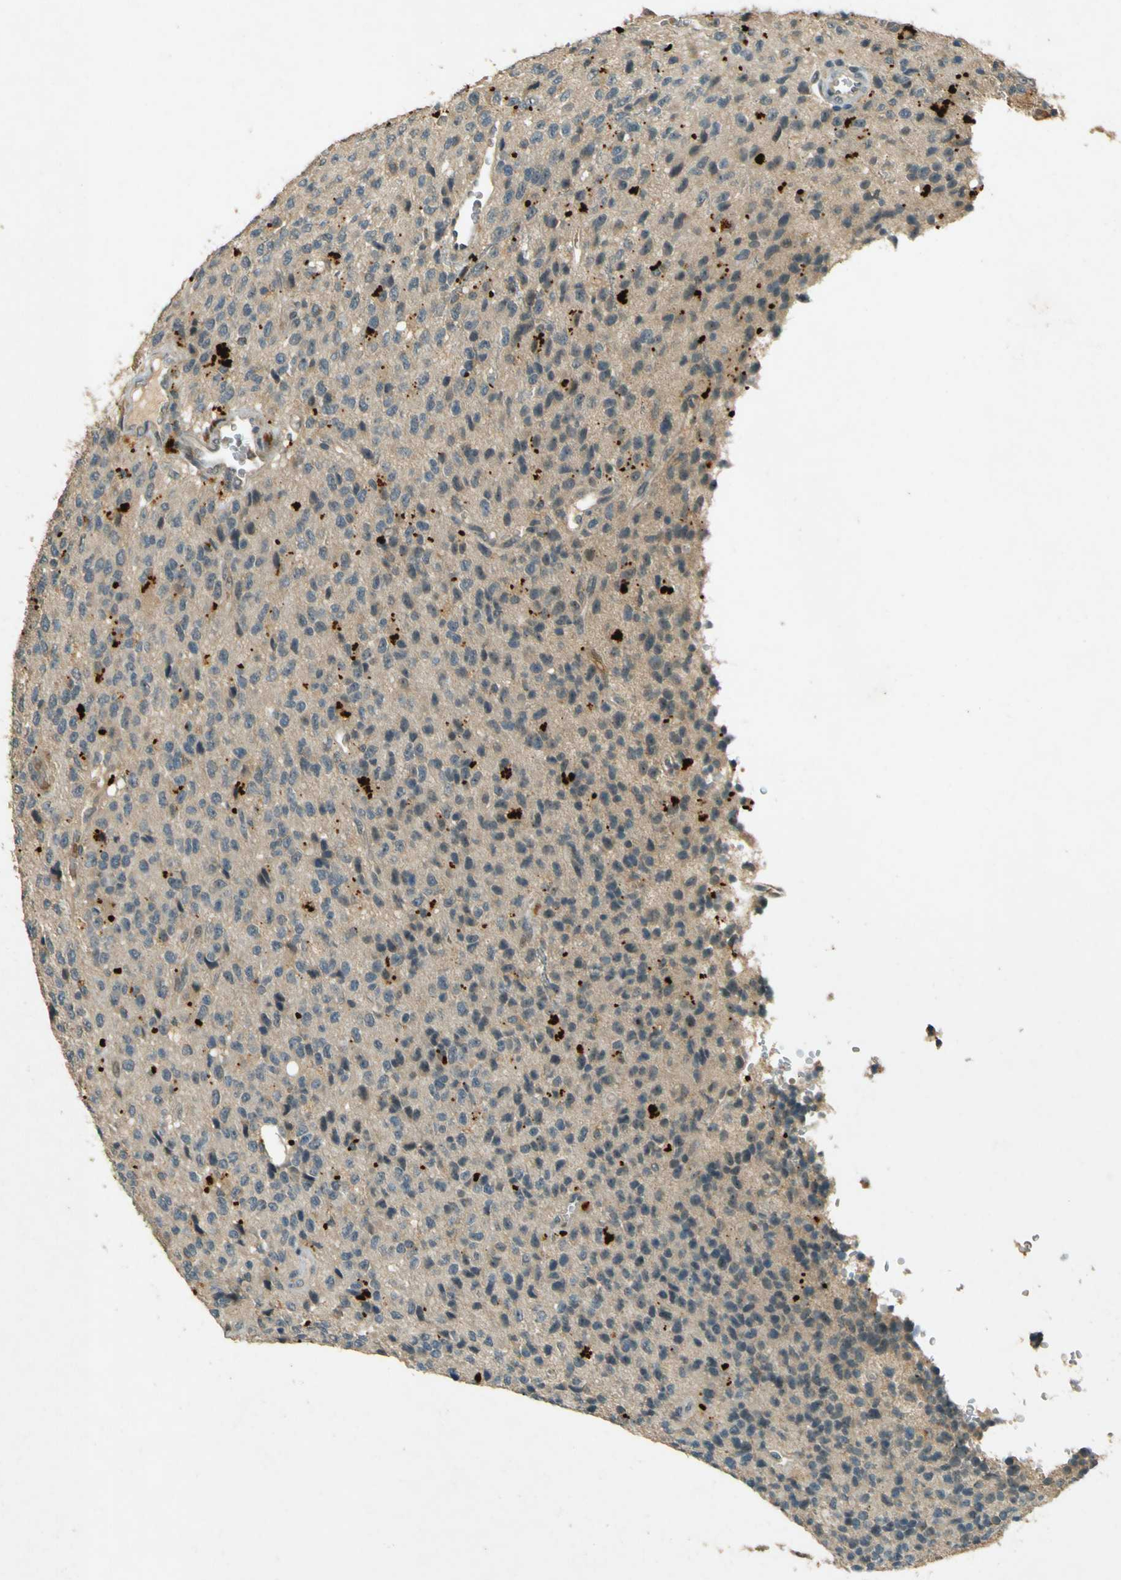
{"staining": {"intensity": "negative", "quantity": "none", "location": "none"}, "tissue": "glioma", "cell_type": "Tumor cells", "image_type": "cancer", "snomed": [{"axis": "morphology", "description": "Glioma, malignant, High grade"}, {"axis": "topography", "description": "pancreas cauda"}], "caption": "Glioma was stained to show a protein in brown. There is no significant expression in tumor cells.", "gene": "MPDZ", "patient": {"sex": "male", "age": 60}}